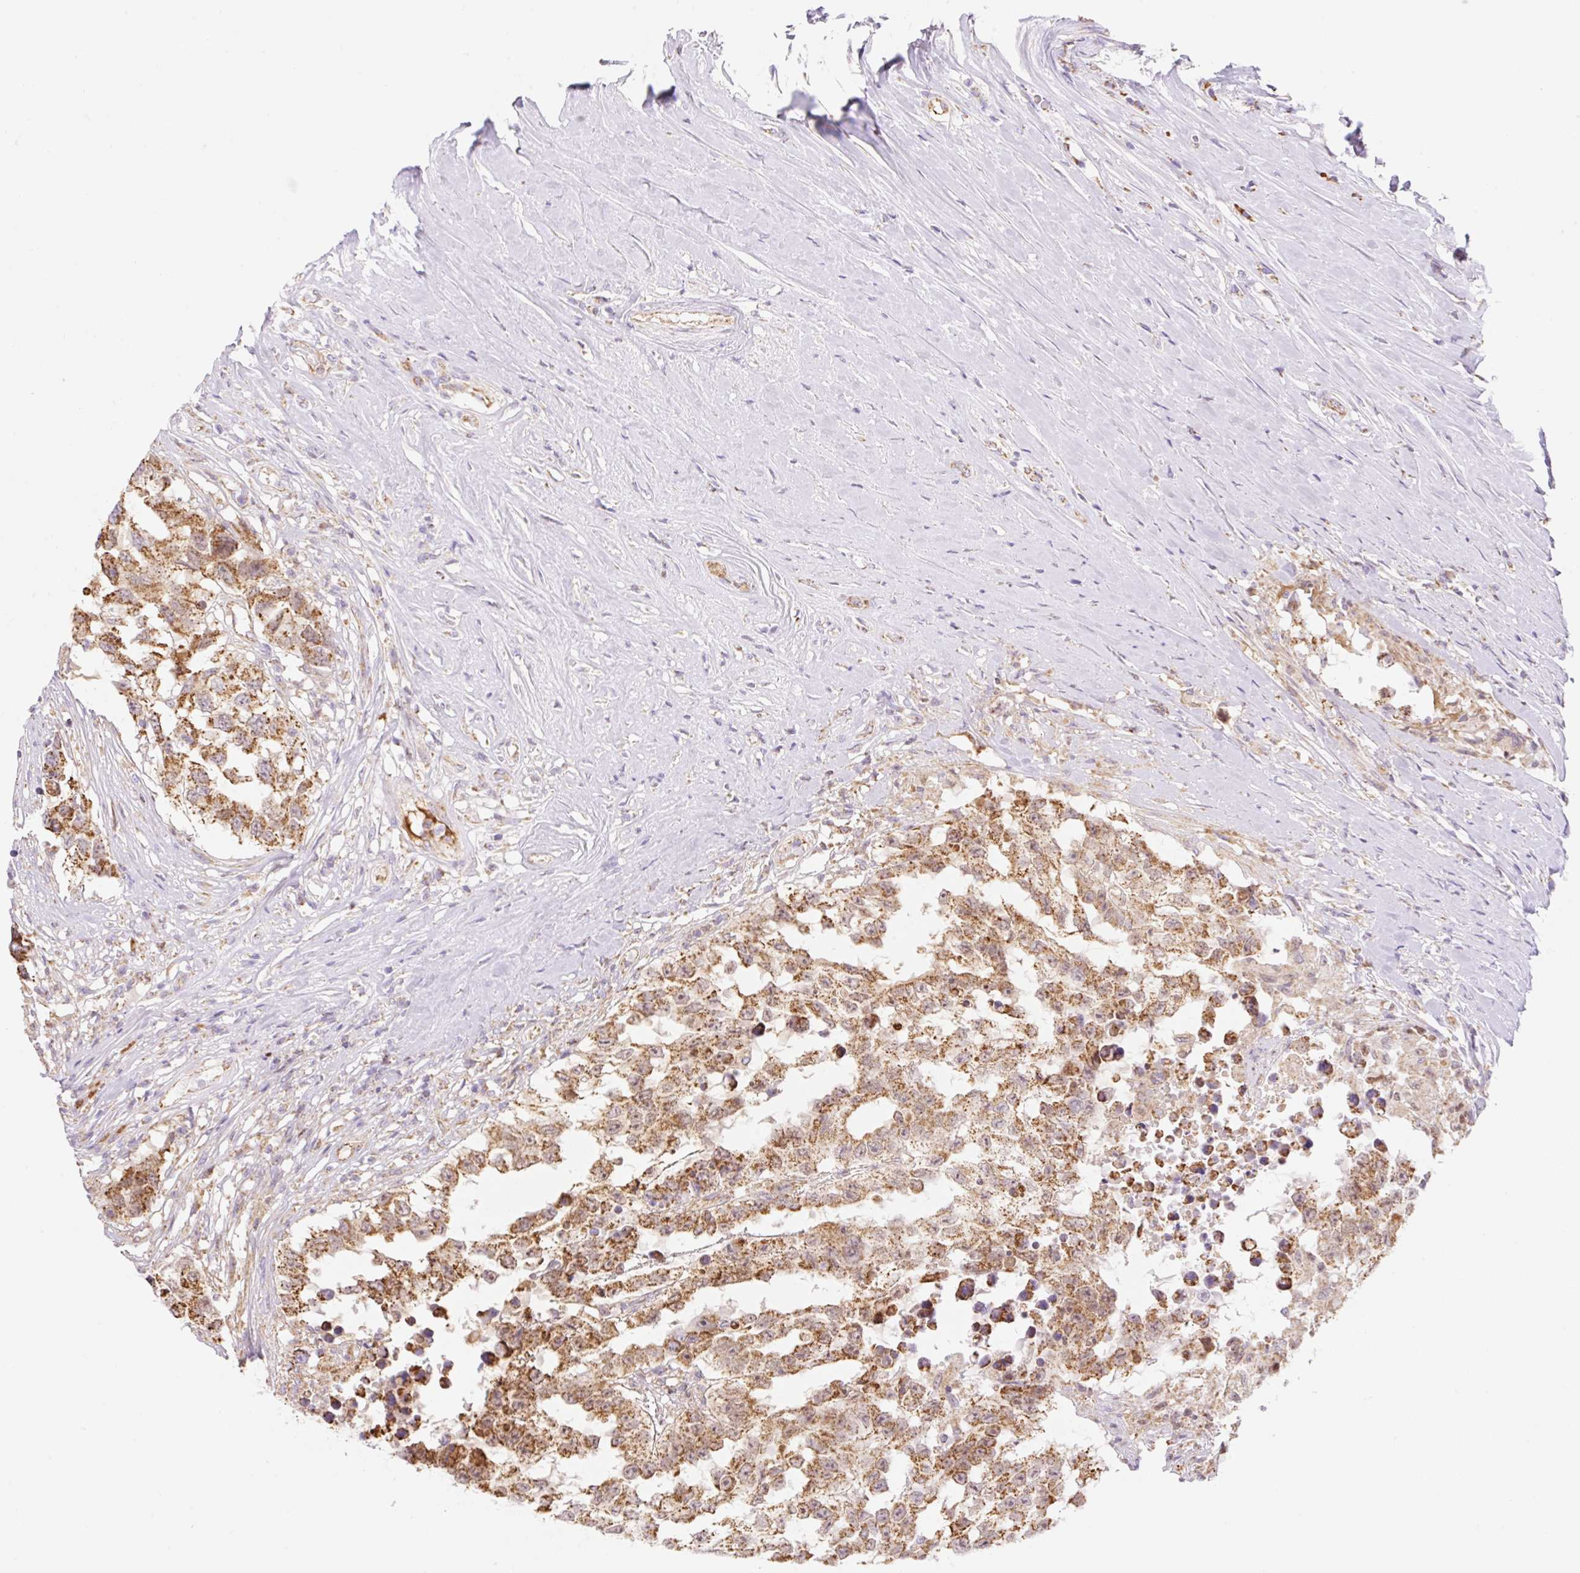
{"staining": {"intensity": "moderate", "quantity": ">75%", "location": "cytoplasmic/membranous"}, "tissue": "testis cancer", "cell_type": "Tumor cells", "image_type": "cancer", "snomed": [{"axis": "morphology", "description": "Carcinoma, Embryonal, NOS"}, {"axis": "topography", "description": "Testis"}], "caption": "A brown stain shows moderate cytoplasmic/membranous expression of a protein in embryonal carcinoma (testis) tumor cells.", "gene": "ESAM", "patient": {"sex": "male", "age": 83}}